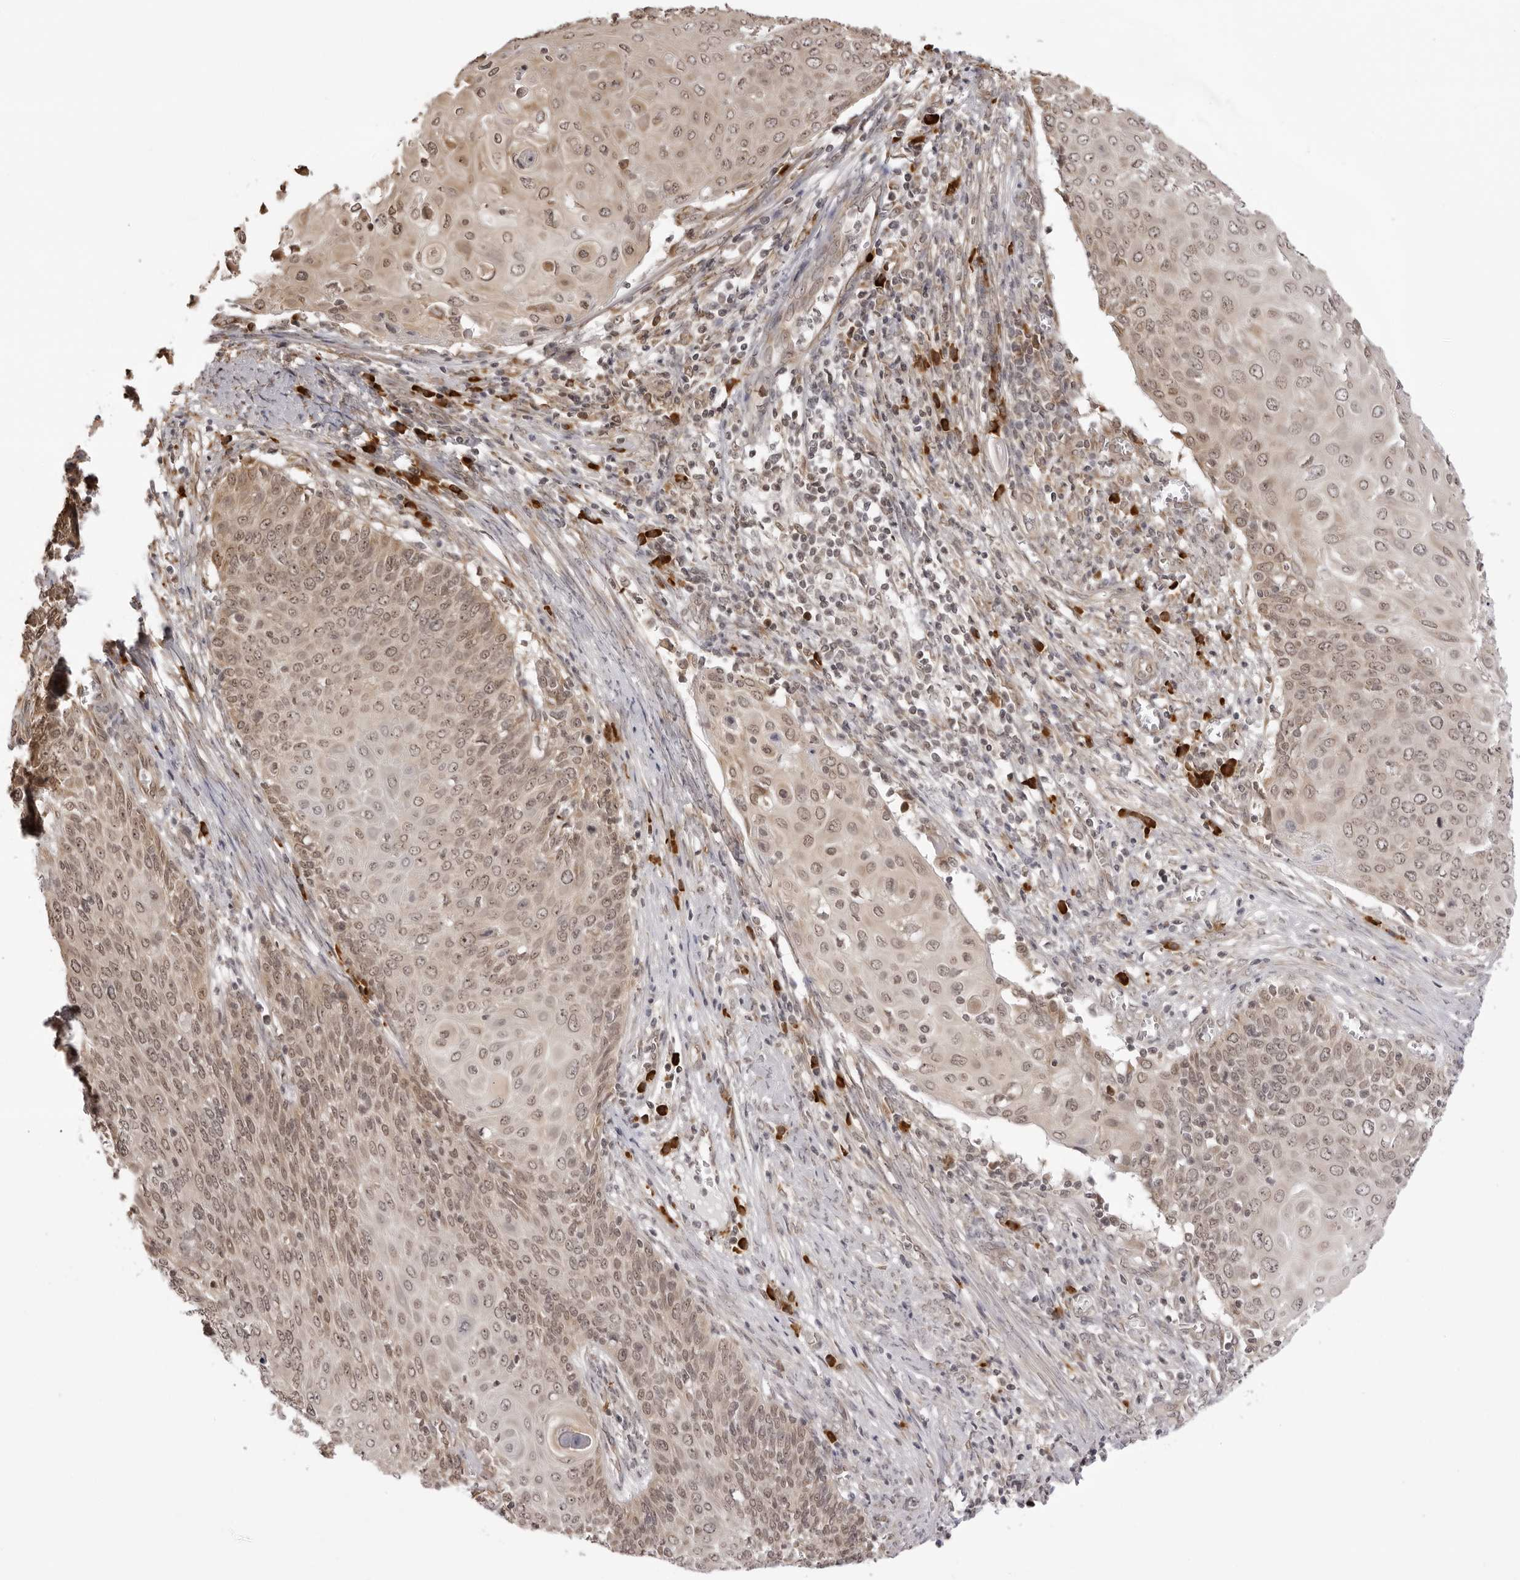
{"staining": {"intensity": "moderate", "quantity": ">75%", "location": "nuclear"}, "tissue": "cervical cancer", "cell_type": "Tumor cells", "image_type": "cancer", "snomed": [{"axis": "morphology", "description": "Squamous cell carcinoma, NOS"}, {"axis": "topography", "description": "Cervix"}], "caption": "Protein analysis of cervical cancer tissue exhibits moderate nuclear expression in approximately >75% of tumor cells.", "gene": "ZC3H11A", "patient": {"sex": "female", "age": 39}}